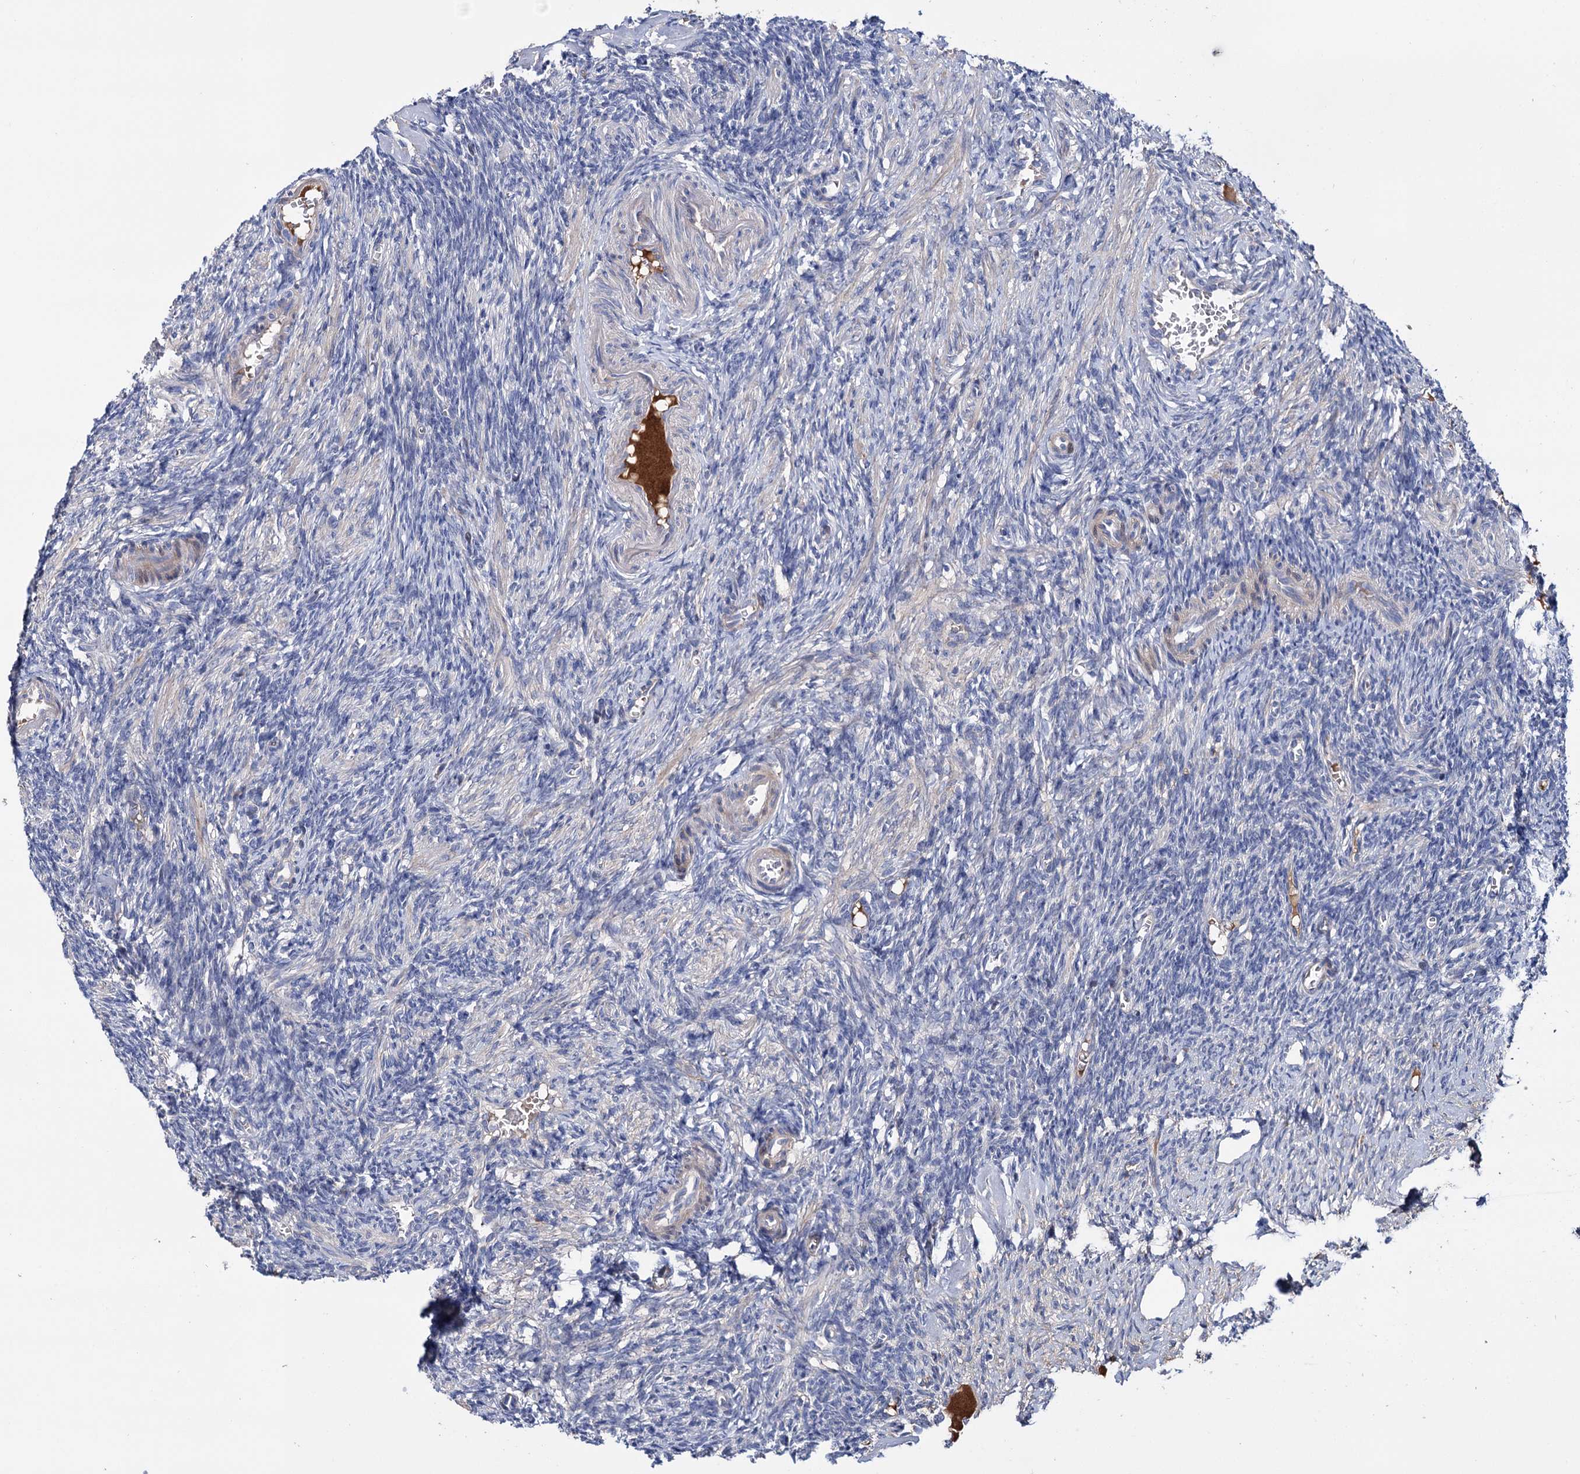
{"staining": {"intensity": "negative", "quantity": "none", "location": "none"}, "tissue": "ovary", "cell_type": "Ovarian stroma cells", "image_type": "normal", "snomed": [{"axis": "morphology", "description": "Normal tissue, NOS"}, {"axis": "topography", "description": "Ovary"}], "caption": "Micrograph shows no protein expression in ovarian stroma cells of benign ovary. The staining is performed using DAB (3,3'-diaminobenzidine) brown chromogen with nuclei counter-stained in using hematoxylin.", "gene": "PPP1R32", "patient": {"sex": "female", "age": 27}}